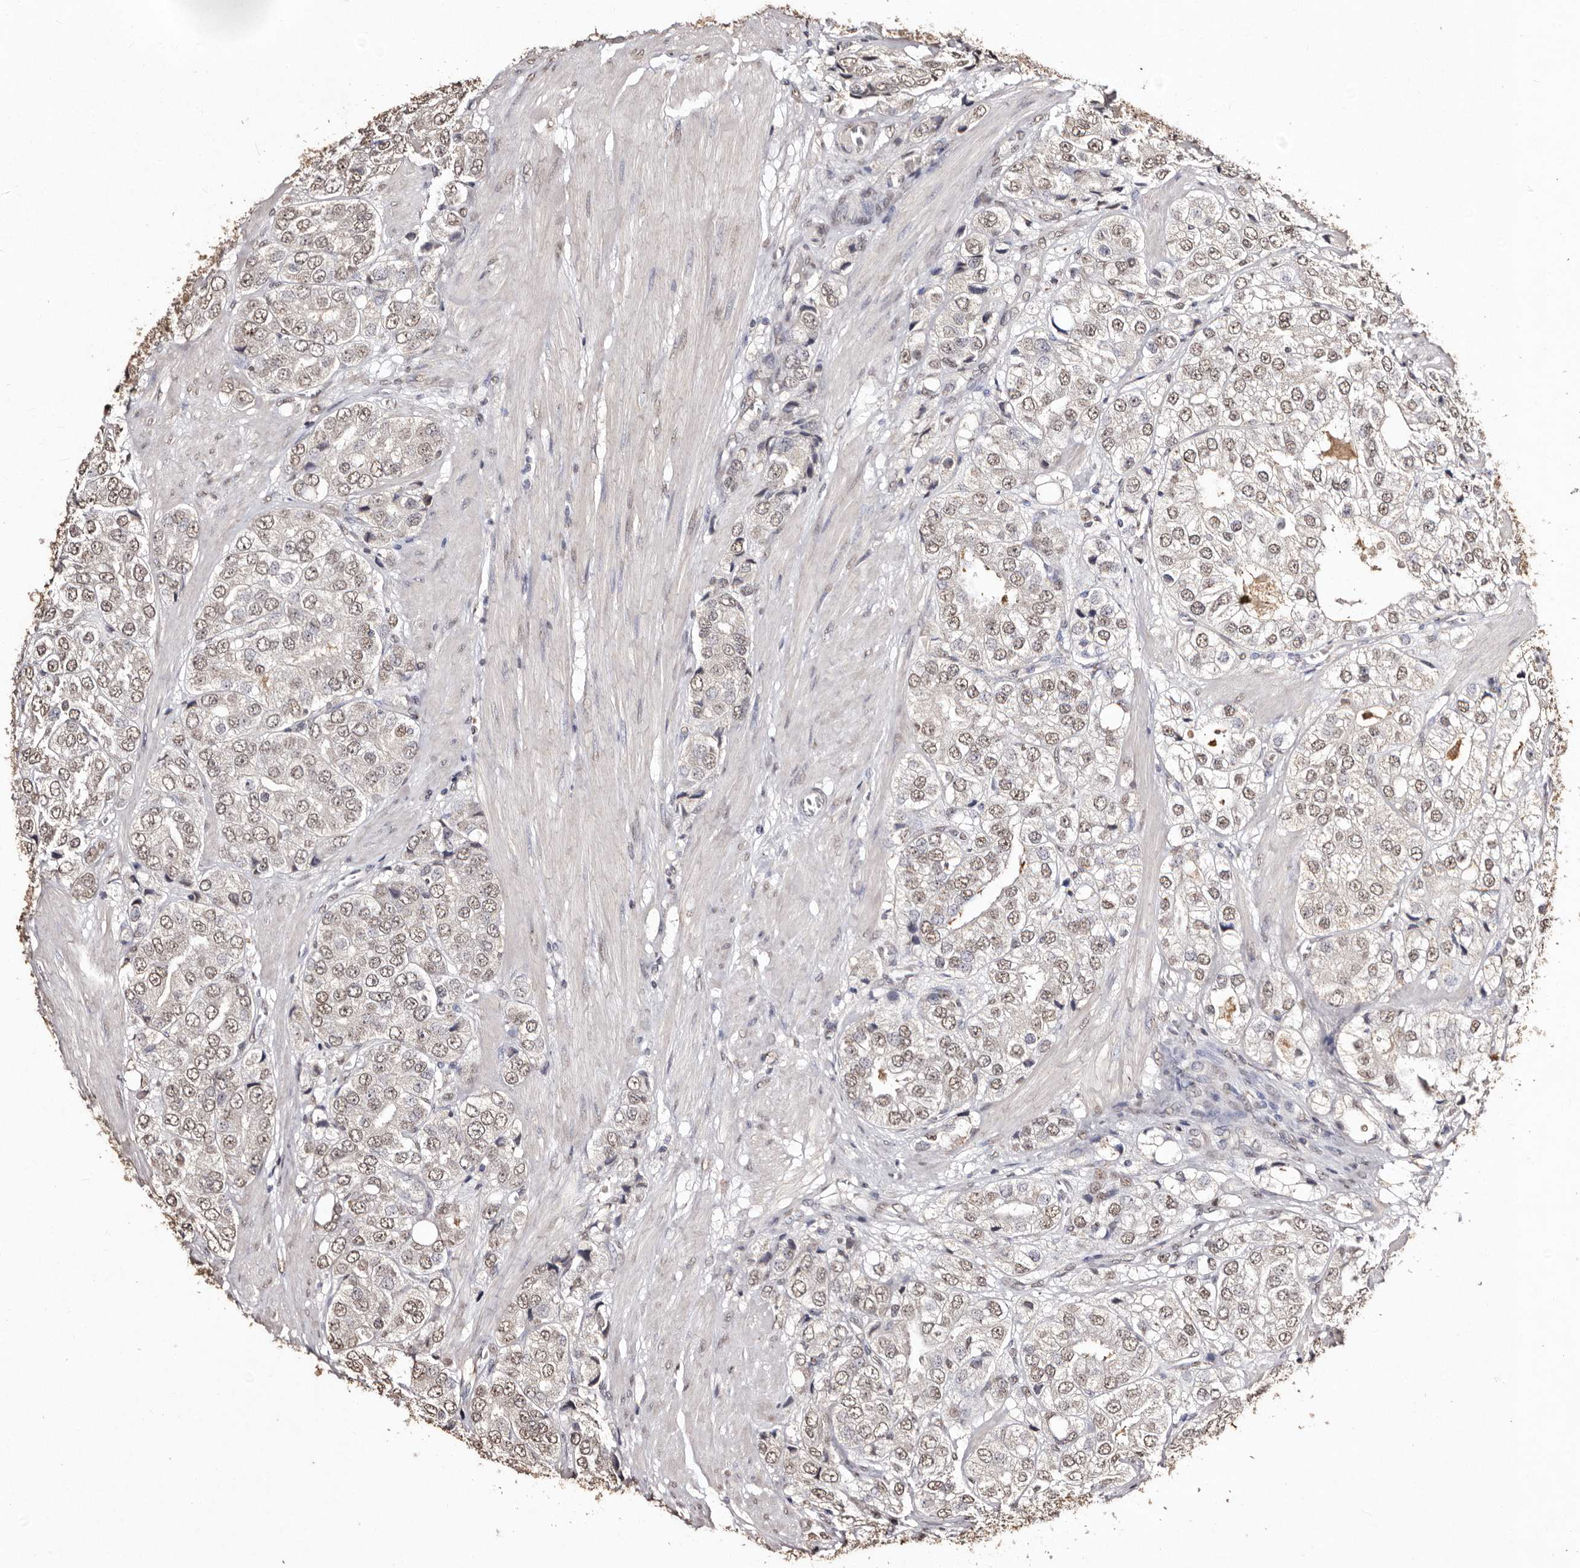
{"staining": {"intensity": "weak", "quantity": "25%-75%", "location": "nuclear"}, "tissue": "prostate cancer", "cell_type": "Tumor cells", "image_type": "cancer", "snomed": [{"axis": "morphology", "description": "Adenocarcinoma, High grade"}, {"axis": "topography", "description": "Prostate"}], "caption": "About 25%-75% of tumor cells in prostate adenocarcinoma (high-grade) demonstrate weak nuclear protein positivity as visualized by brown immunohistochemical staining.", "gene": "ERBB4", "patient": {"sex": "male", "age": 50}}